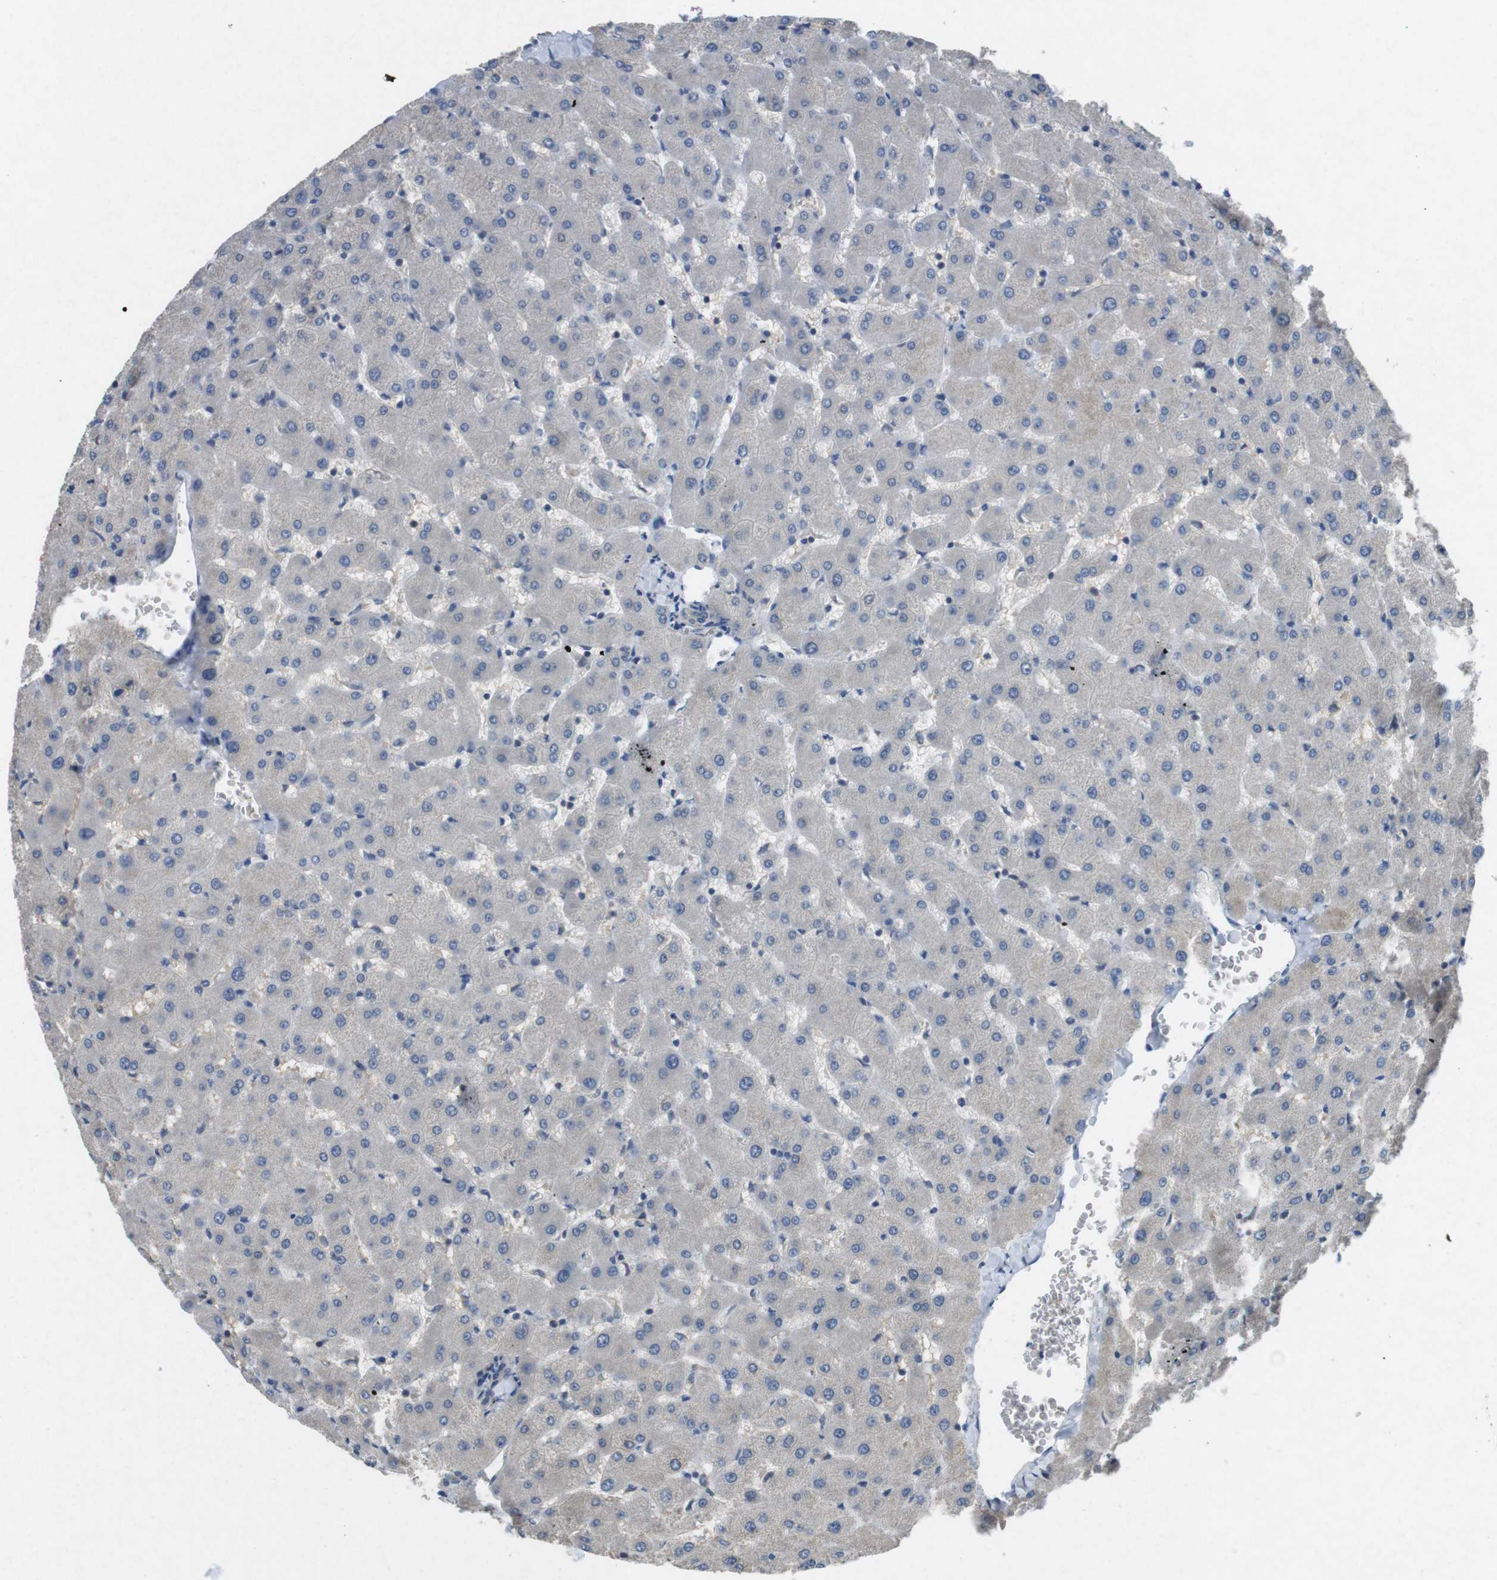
{"staining": {"intensity": "negative", "quantity": "none", "location": "none"}, "tissue": "liver", "cell_type": "Cholangiocytes", "image_type": "normal", "snomed": [{"axis": "morphology", "description": "Normal tissue, NOS"}, {"axis": "topography", "description": "Liver"}], "caption": "Immunohistochemistry (IHC) histopathology image of normal liver stained for a protein (brown), which exhibits no positivity in cholangiocytes.", "gene": "SUGT1", "patient": {"sex": "female", "age": 63}}